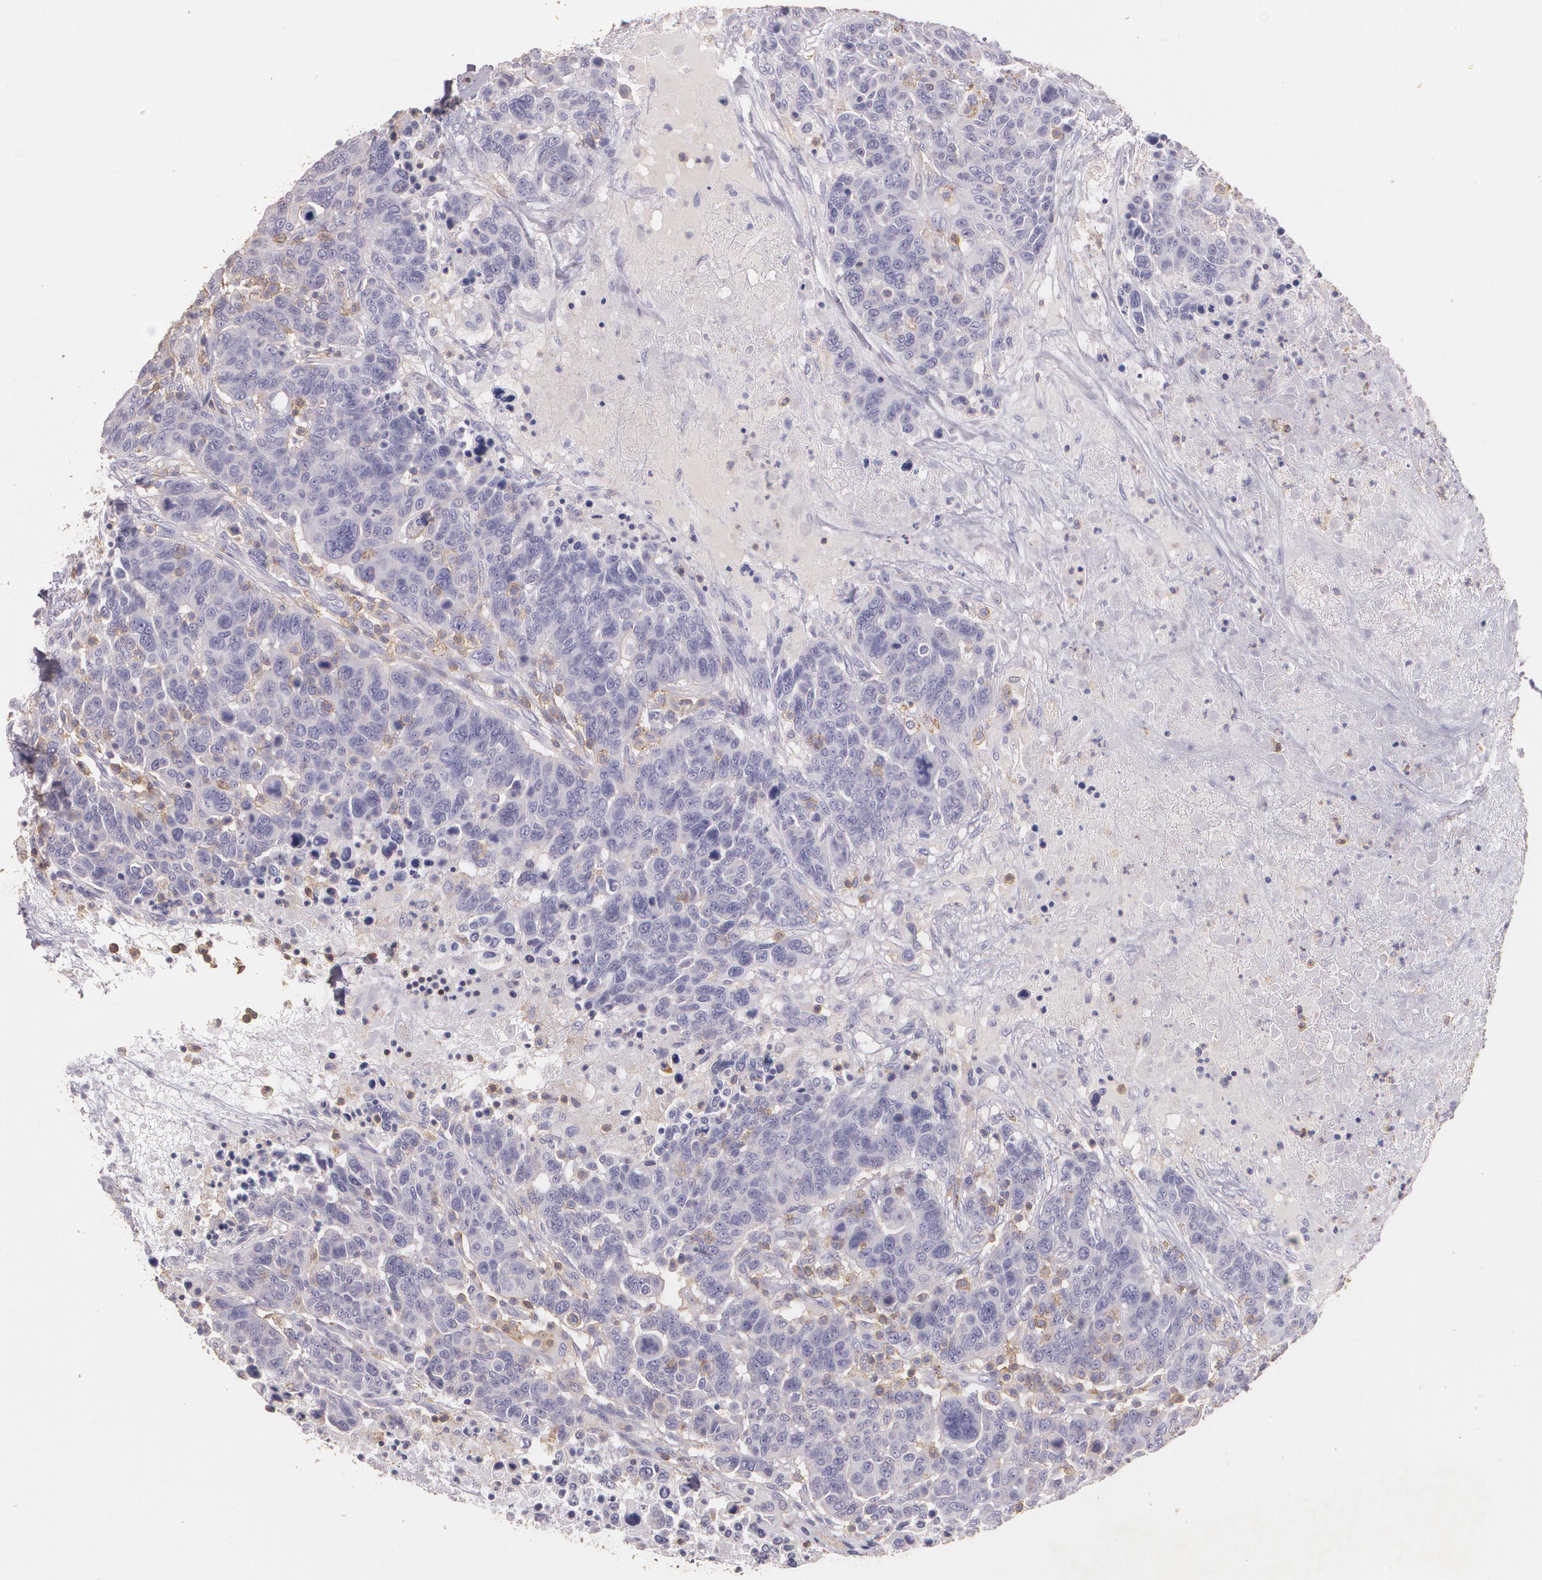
{"staining": {"intensity": "negative", "quantity": "none", "location": "none"}, "tissue": "breast cancer", "cell_type": "Tumor cells", "image_type": "cancer", "snomed": [{"axis": "morphology", "description": "Duct carcinoma"}, {"axis": "topography", "description": "Breast"}], "caption": "IHC of breast intraductal carcinoma exhibits no staining in tumor cells. The staining is performed using DAB (3,3'-diaminobenzidine) brown chromogen with nuclei counter-stained in using hematoxylin.", "gene": "TGFBR1", "patient": {"sex": "female", "age": 37}}